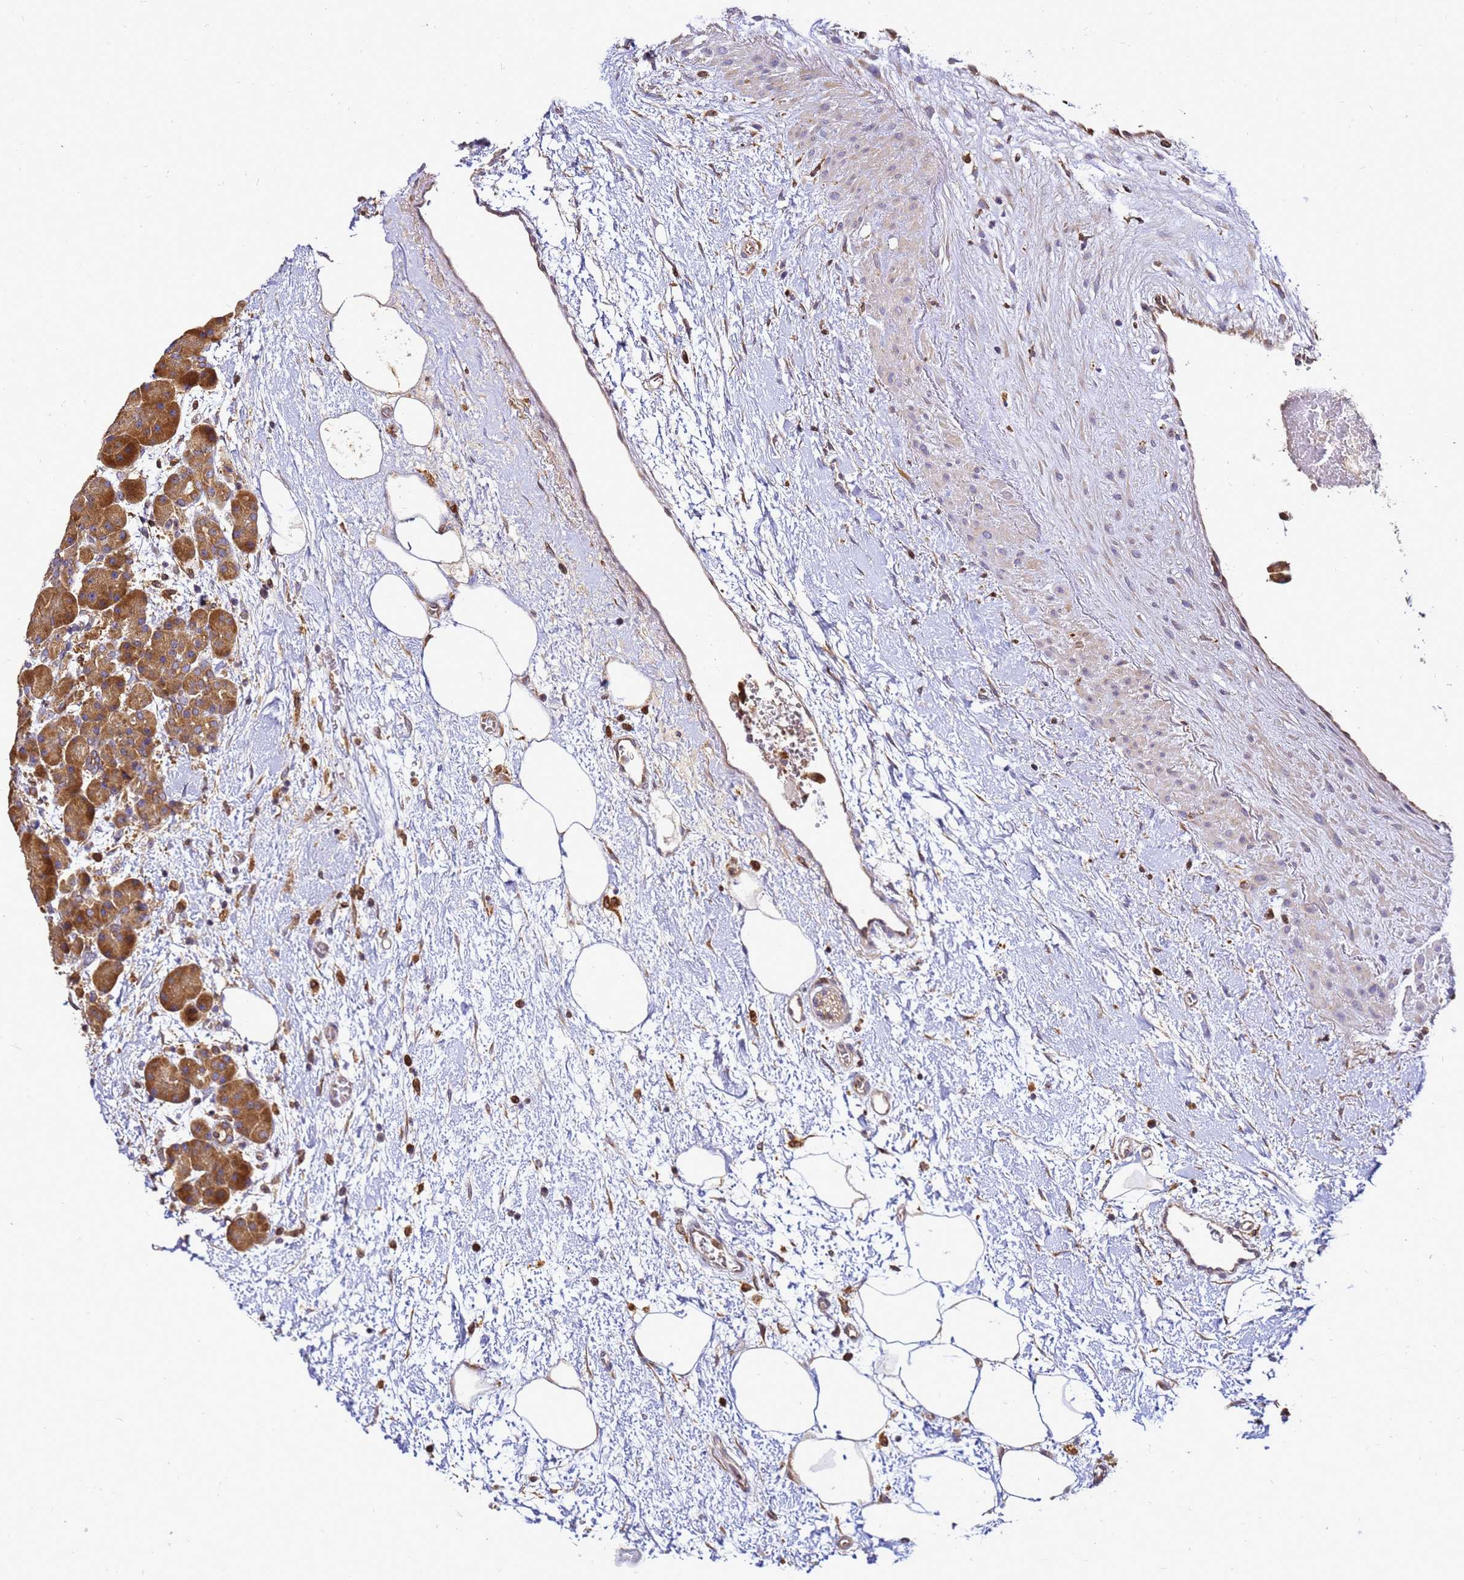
{"staining": {"intensity": "strong", "quantity": ">75%", "location": "cytoplasmic/membranous"}, "tissue": "pancreas", "cell_type": "Exocrine glandular cells", "image_type": "normal", "snomed": [{"axis": "morphology", "description": "Normal tissue, NOS"}, {"axis": "topography", "description": "Pancreas"}], "caption": "Protein staining by immunohistochemistry reveals strong cytoplasmic/membranous positivity in about >75% of exocrine glandular cells in benign pancreas.", "gene": "ADPGK", "patient": {"sex": "male", "age": 66}}